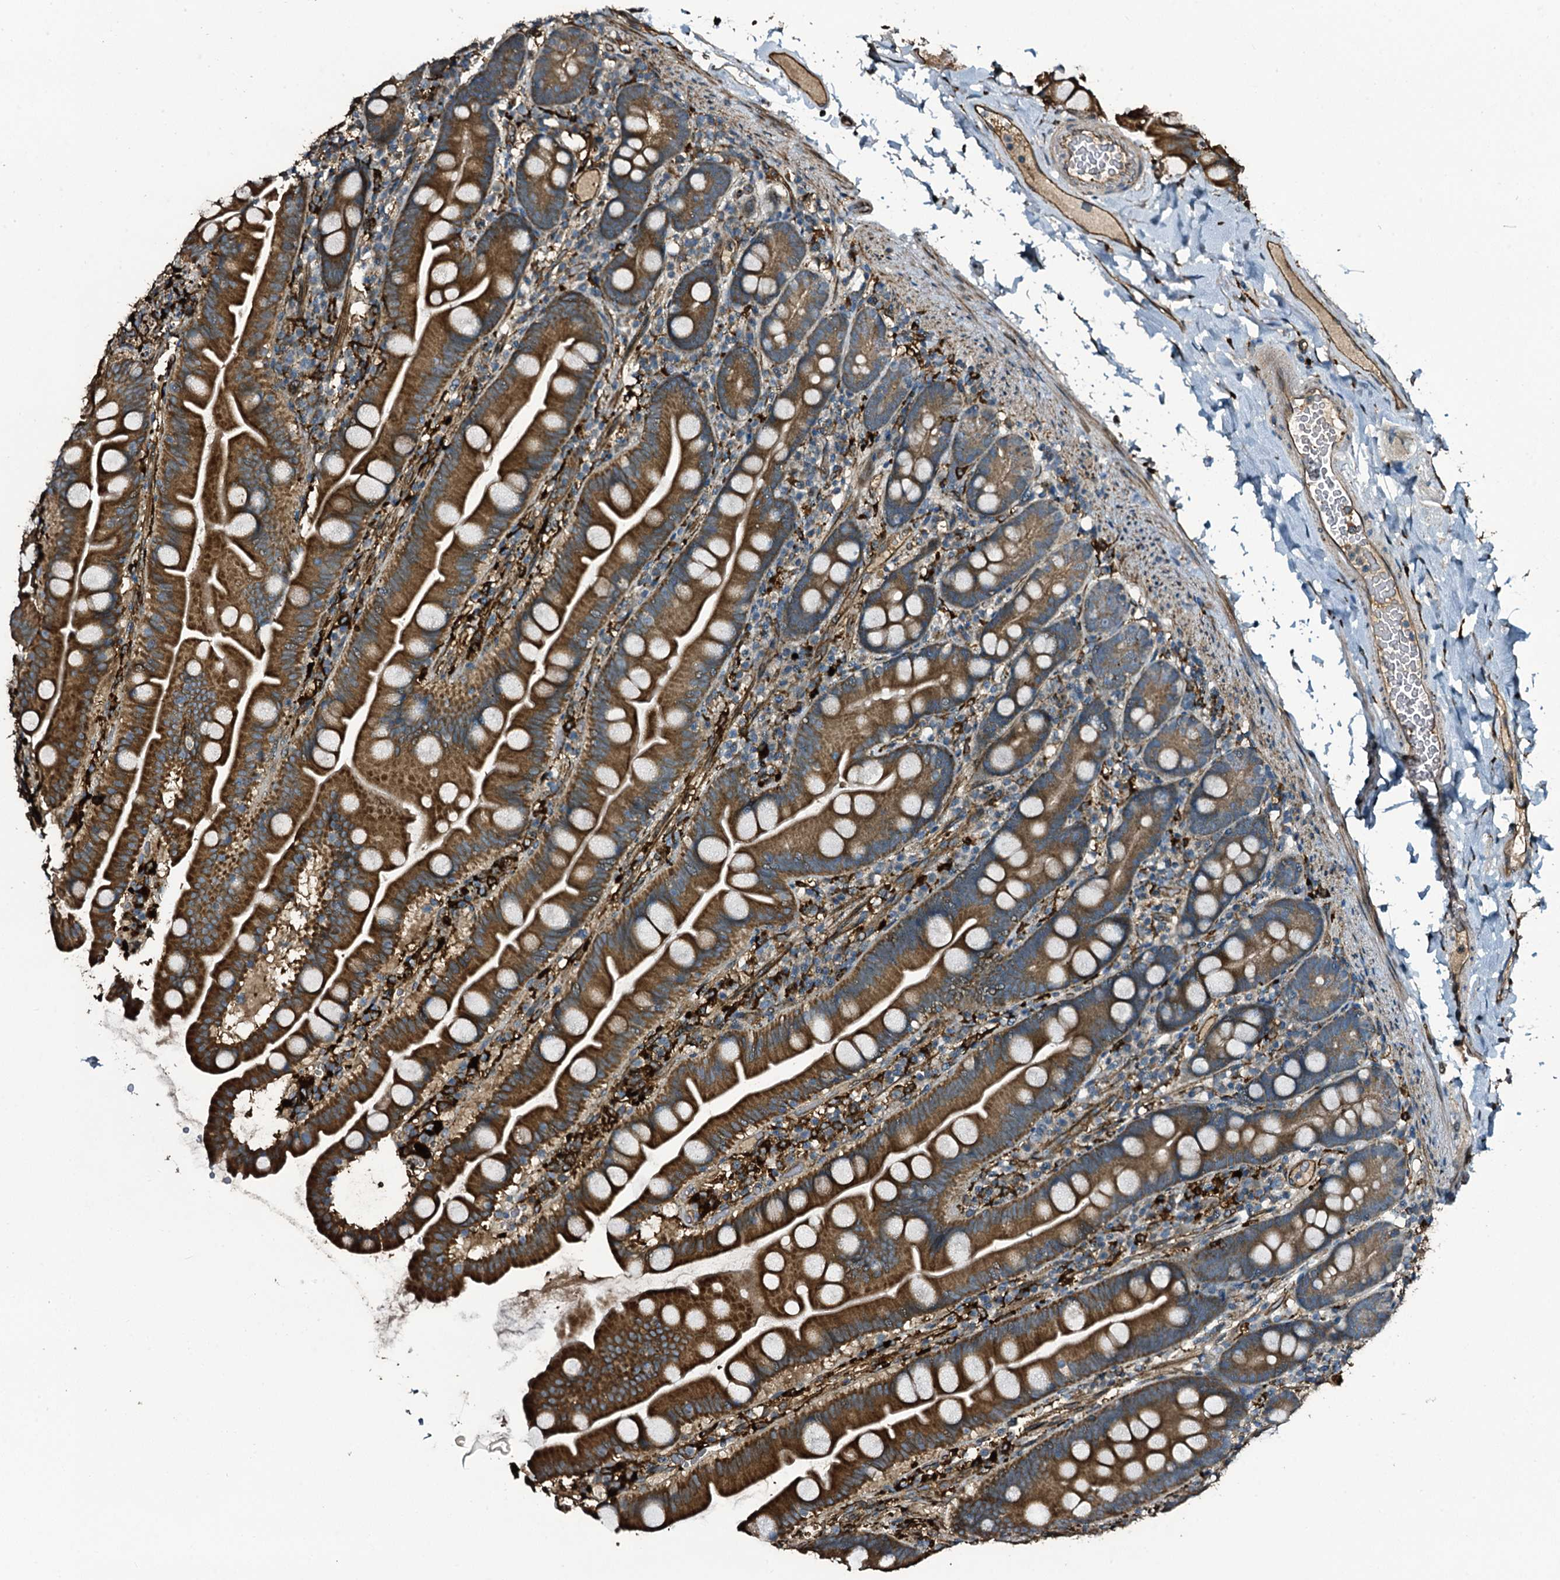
{"staining": {"intensity": "strong", "quantity": ">75%", "location": "cytoplasmic/membranous"}, "tissue": "small intestine", "cell_type": "Glandular cells", "image_type": "normal", "snomed": [{"axis": "morphology", "description": "Normal tissue, NOS"}, {"axis": "topography", "description": "Small intestine"}], "caption": "Brown immunohistochemical staining in benign human small intestine exhibits strong cytoplasmic/membranous staining in about >75% of glandular cells.", "gene": "TPGS2", "patient": {"sex": "female", "age": 68}}